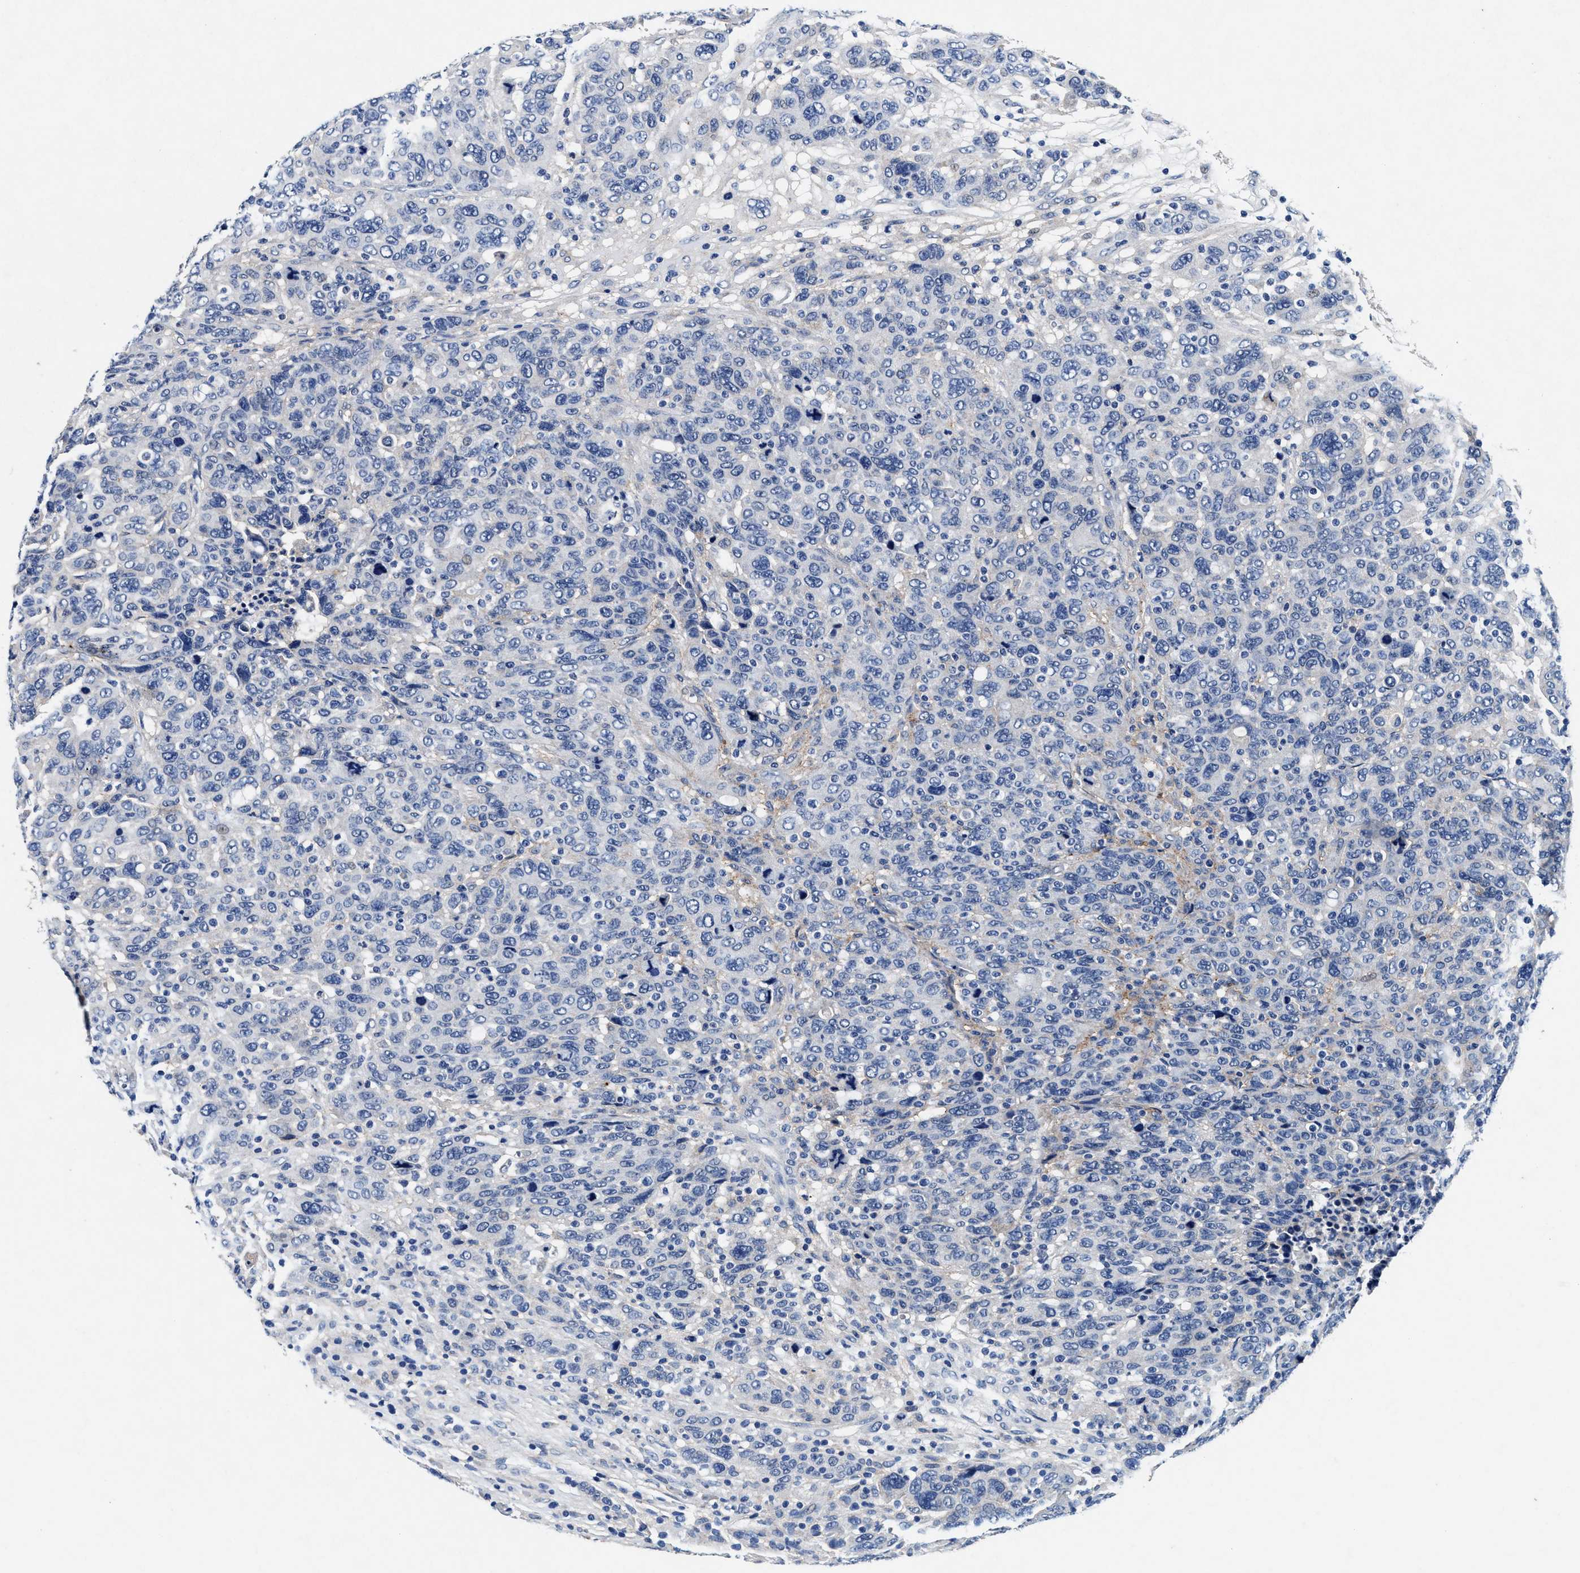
{"staining": {"intensity": "negative", "quantity": "none", "location": "none"}, "tissue": "breast cancer", "cell_type": "Tumor cells", "image_type": "cancer", "snomed": [{"axis": "morphology", "description": "Duct carcinoma"}, {"axis": "topography", "description": "Breast"}], "caption": "The immunohistochemistry (IHC) histopathology image has no significant staining in tumor cells of breast cancer (invasive ductal carcinoma) tissue.", "gene": "SLC8A1", "patient": {"sex": "female", "age": 37}}